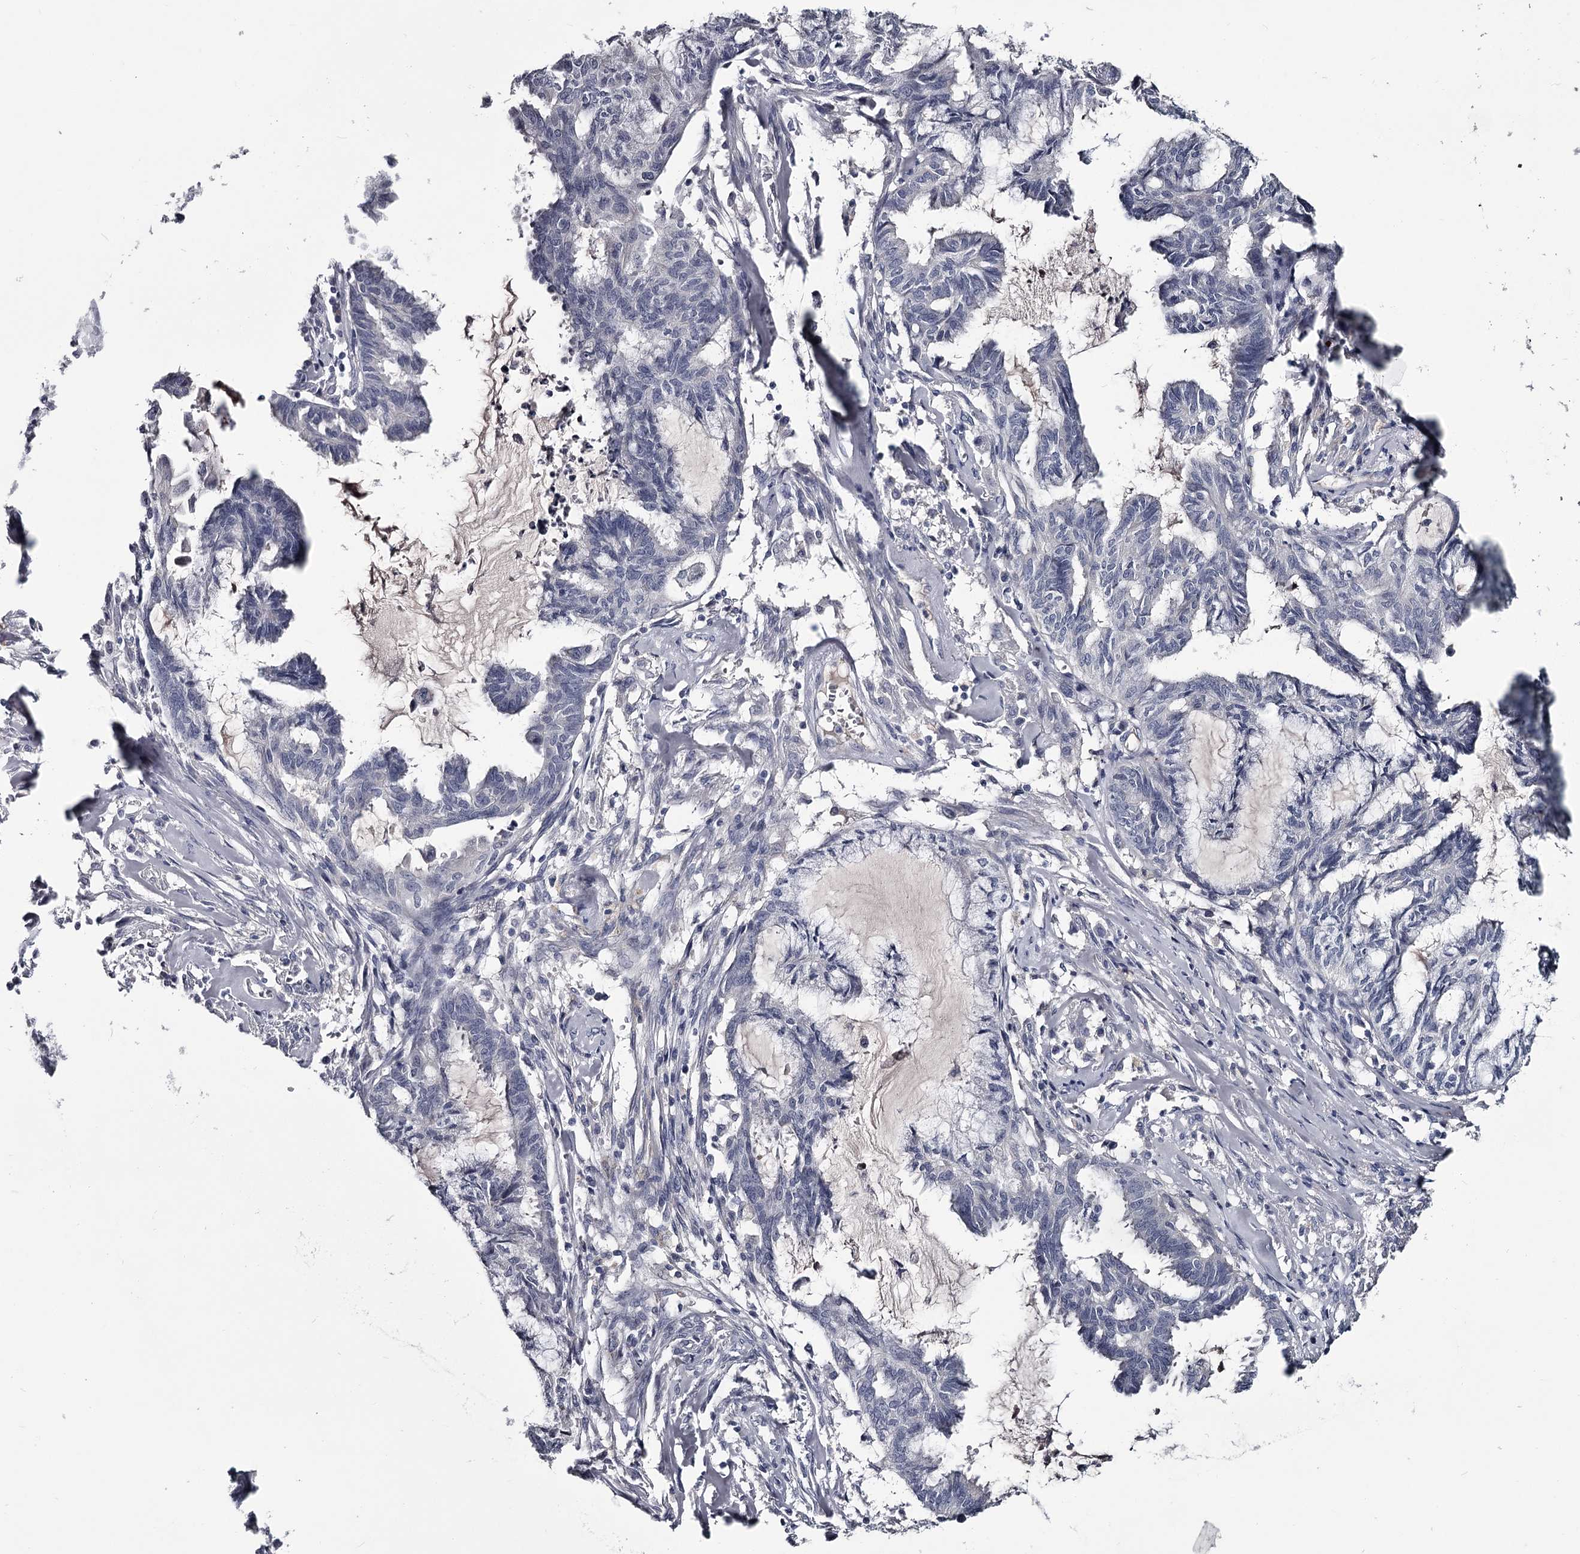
{"staining": {"intensity": "negative", "quantity": "none", "location": "none"}, "tissue": "endometrial cancer", "cell_type": "Tumor cells", "image_type": "cancer", "snomed": [{"axis": "morphology", "description": "Adenocarcinoma, NOS"}, {"axis": "topography", "description": "Endometrium"}], "caption": "This is an immunohistochemistry micrograph of endometrial adenocarcinoma. There is no positivity in tumor cells.", "gene": "DAO", "patient": {"sex": "female", "age": 86}}